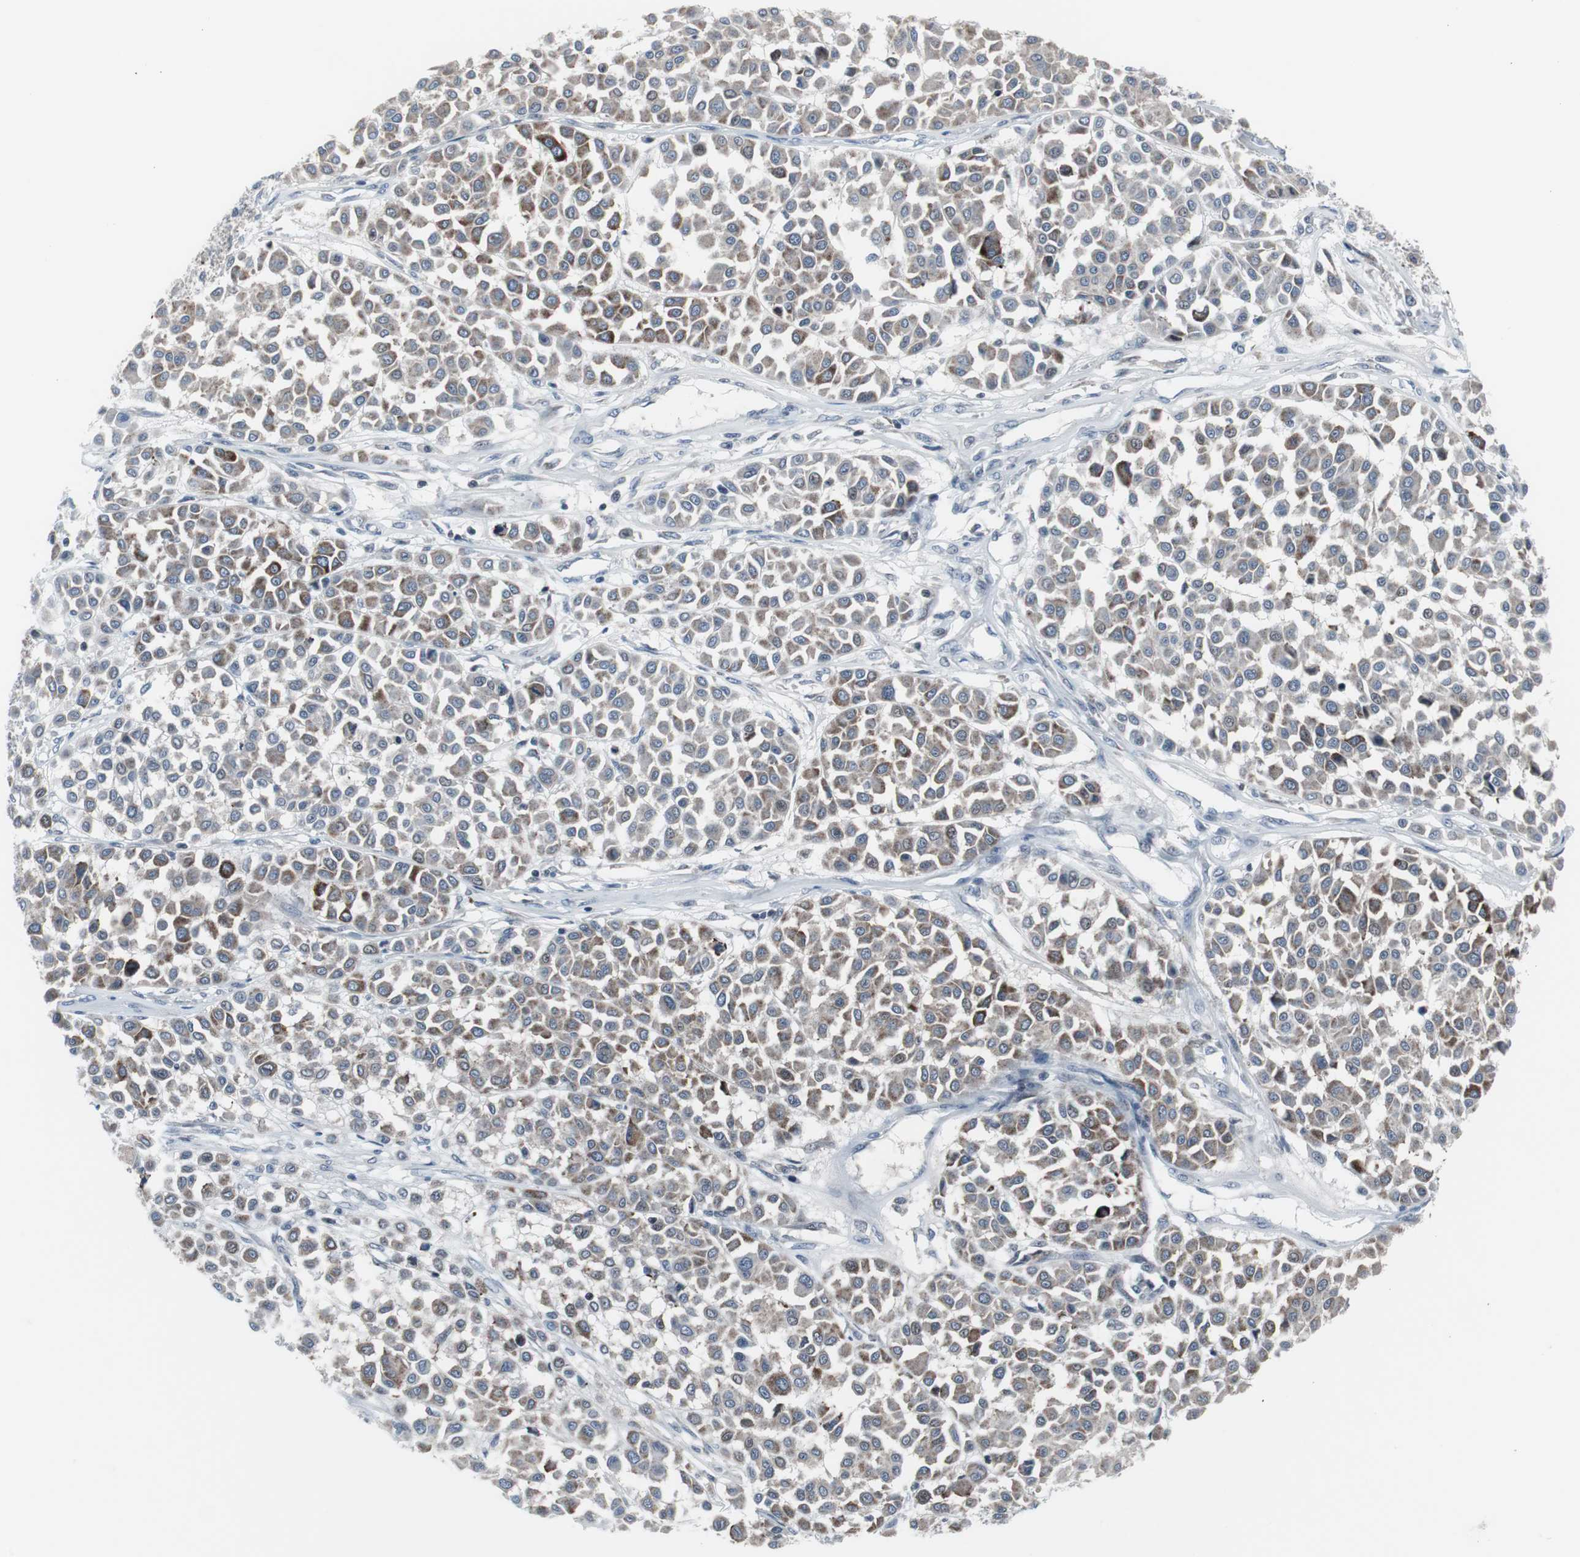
{"staining": {"intensity": "weak", "quantity": ">75%", "location": "cytoplasmic/membranous"}, "tissue": "melanoma", "cell_type": "Tumor cells", "image_type": "cancer", "snomed": [{"axis": "morphology", "description": "Malignant melanoma, Metastatic site"}, {"axis": "topography", "description": "Soft tissue"}], "caption": "High-magnification brightfield microscopy of malignant melanoma (metastatic site) stained with DAB (brown) and counterstained with hematoxylin (blue). tumor cells exhibit weak cytoplasmic/membranous staining is appreciated in about>75% of cells.", "gene": "DOK1", "patient": {"sex": "male", "age": 41}}